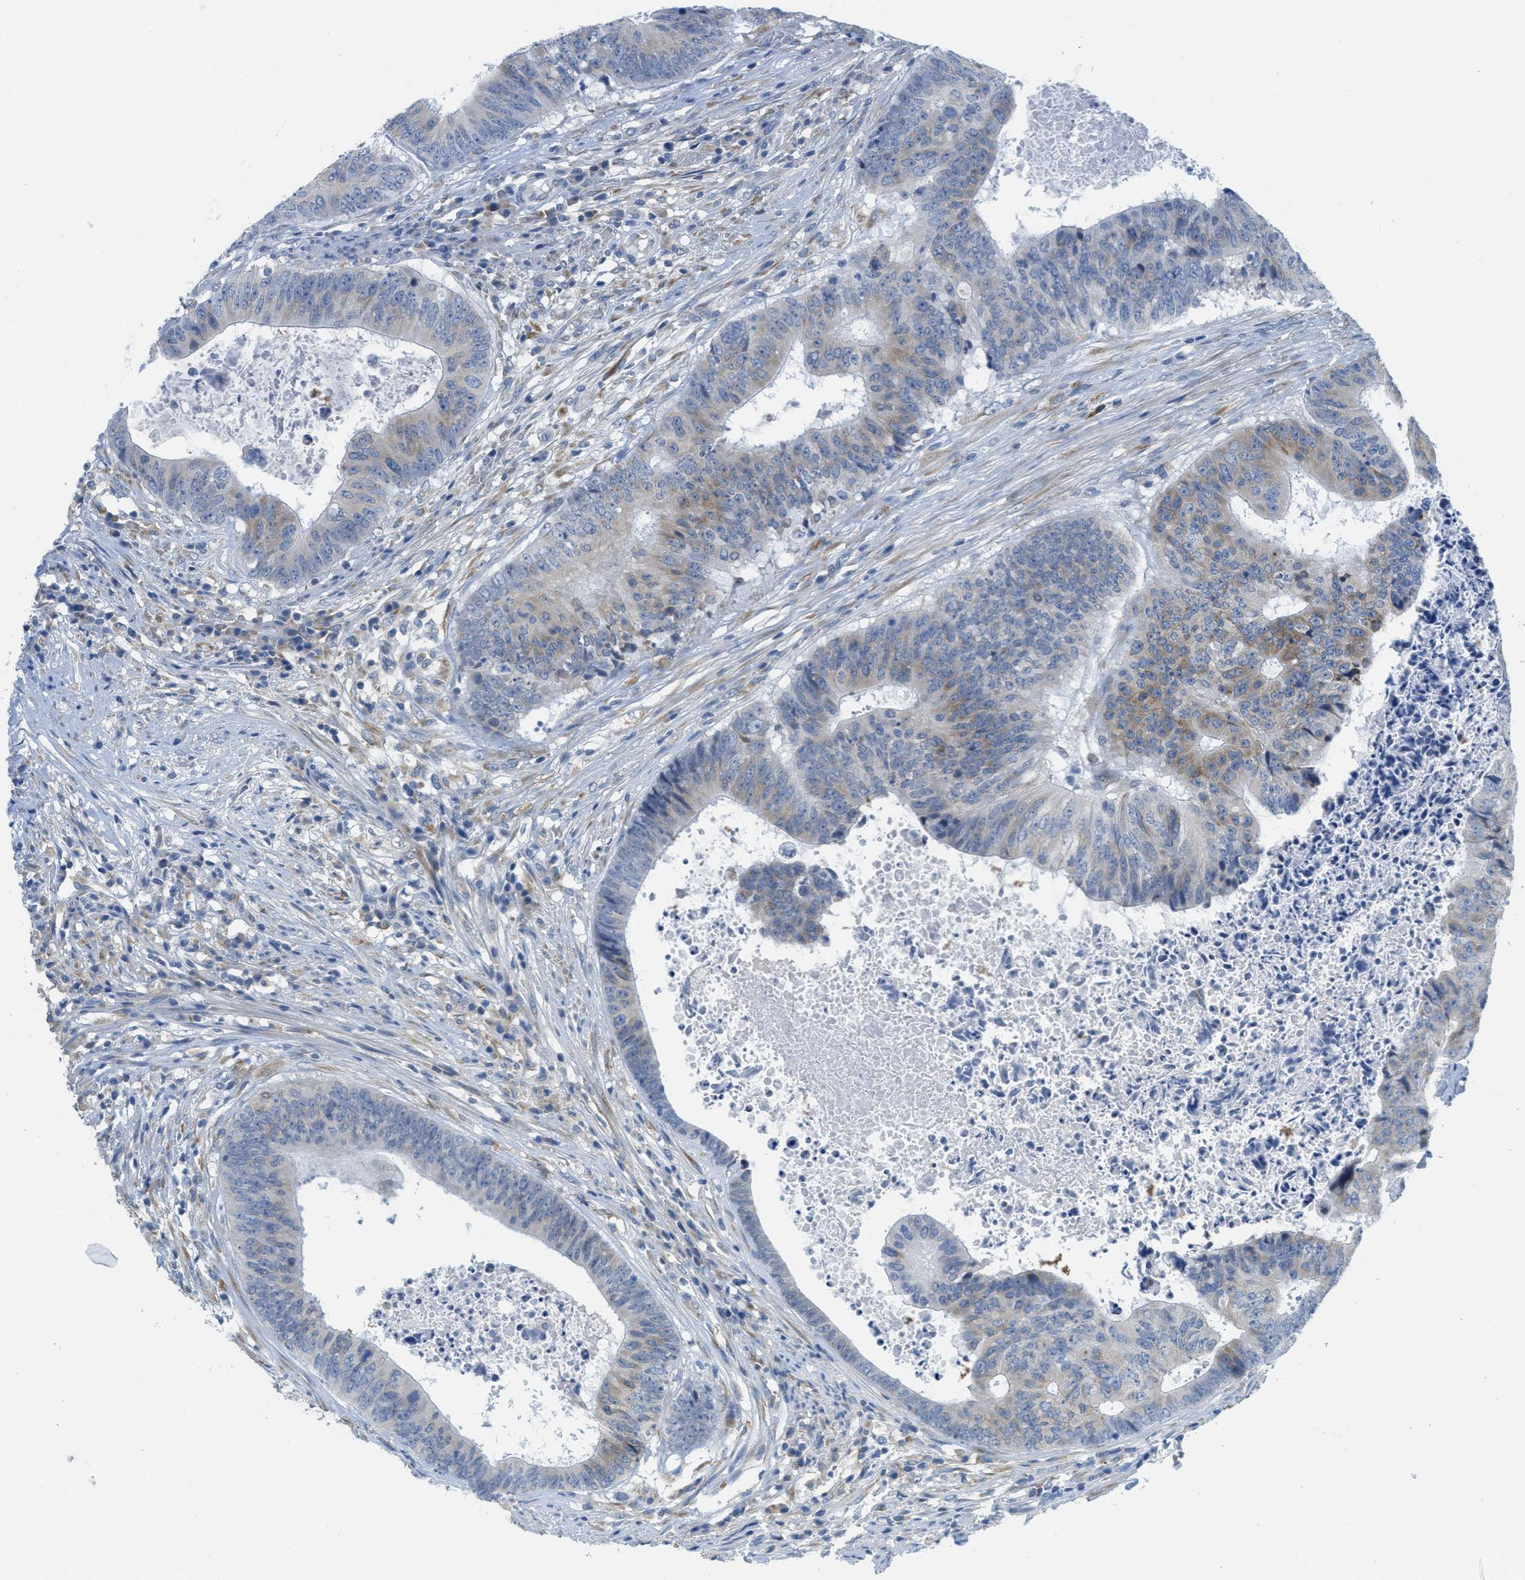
{"staining": {"intensity": "weak", "quantity": "25%-75%", "location": "cytoplasmic/membranous"}, "tissue": "colorectal cancer", "cell_type": "Tumor cells", "image_type": "cancer", "snomed": [{"axis": "morphology", "description": "Adenocarcinoma, NOS"}, {"axis": "topography", "description": "Rectum"}], "caption": "Immunohistochemistry (IHC) staining of colorectal cancer (adenocarcinoma), which displays low levels of weak cytoplasmic/membranous staining in about 25%-75% of tumor cells indicating weak cytoplasmic/membranous protein staining. The staining was performed using DAB (brown) for protein detection and nuclei were counterstained in hematoxylin (blue).", "gene": "PTDSS1", "patient": {"sex": "male", "age": 72}}